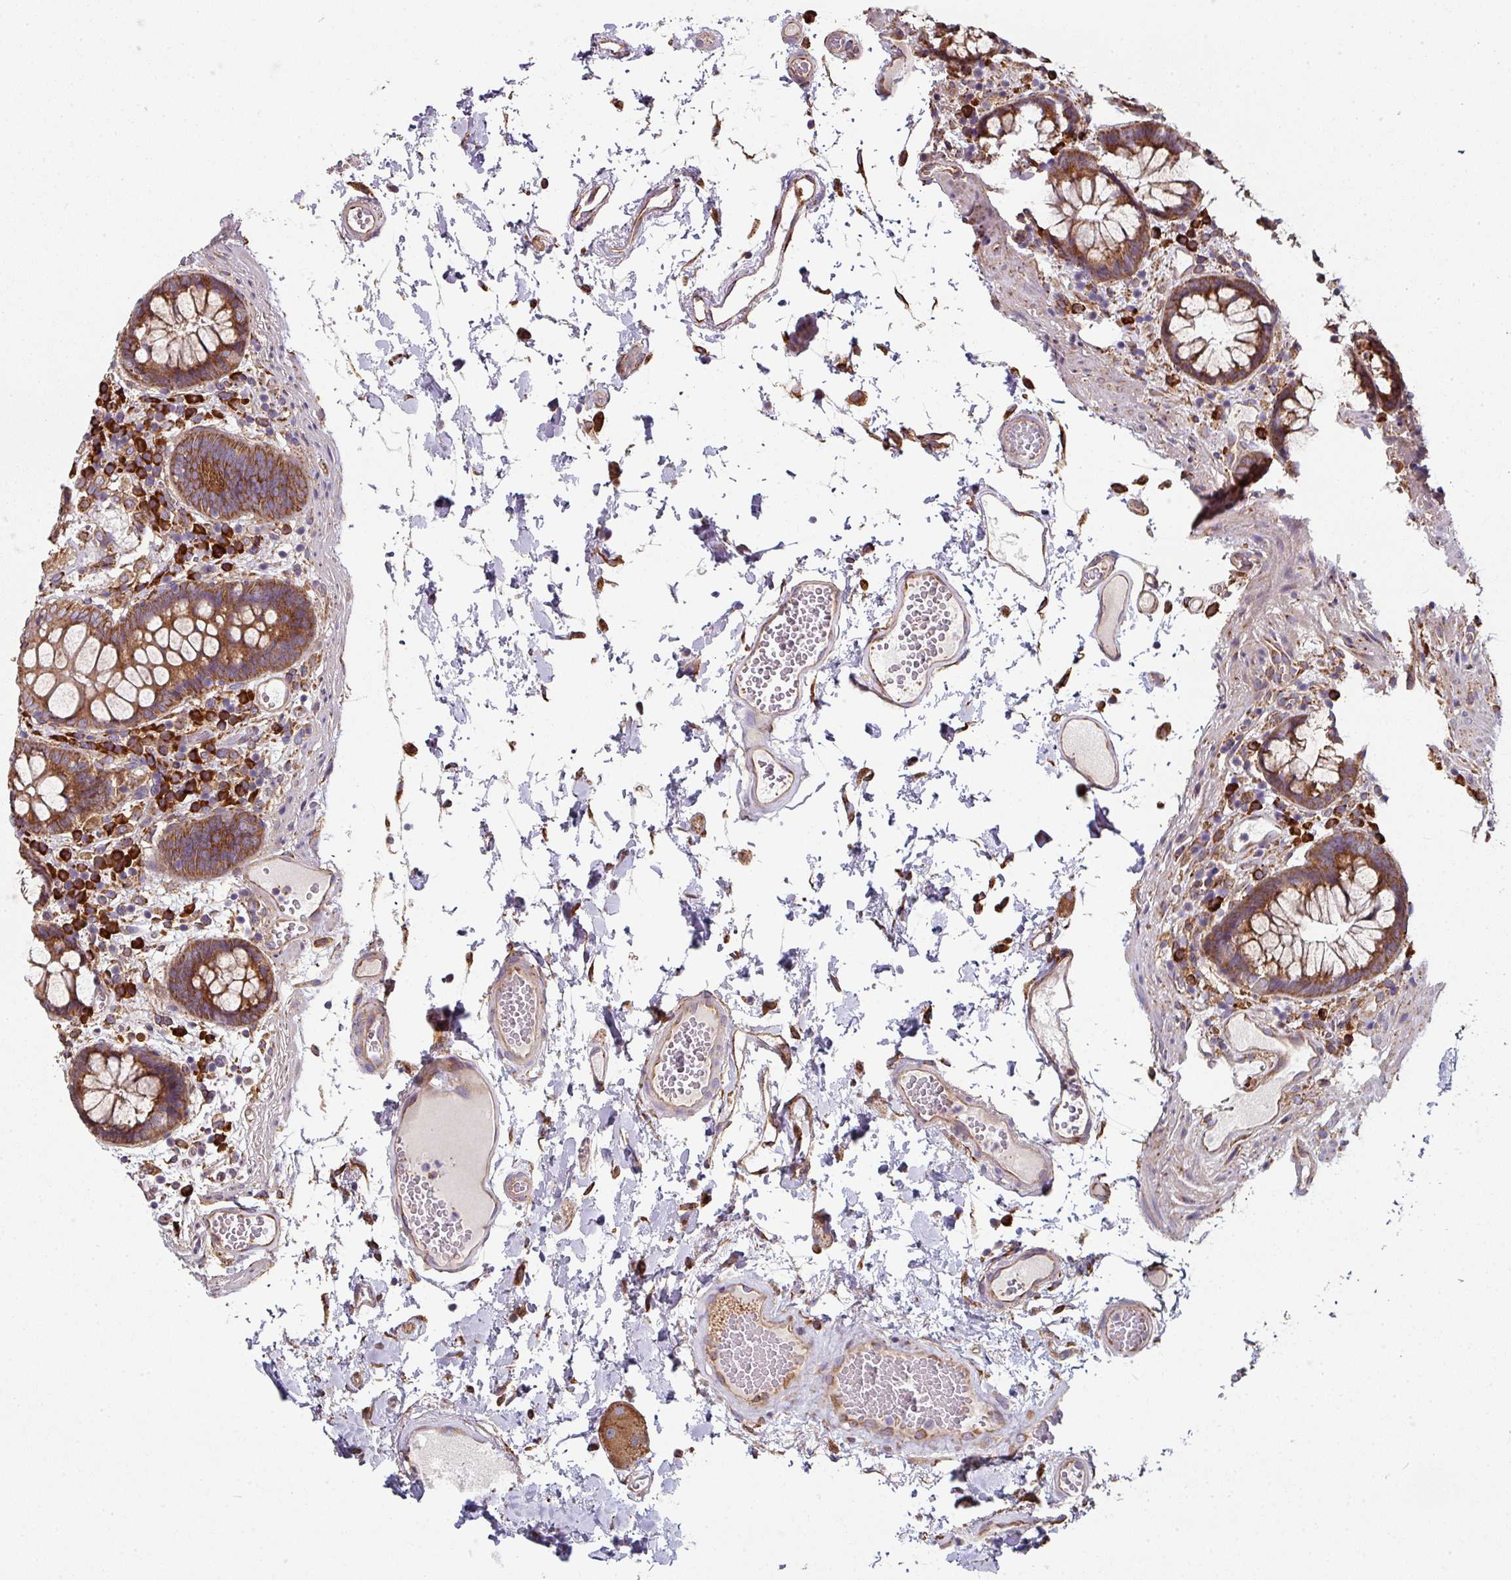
{"staining": {"intensity": "moderate", "quantity": ">75%", "location": "cytoplasmic/membranous"}, "tissue": "colon", "cell_type": "Endothelial cells", "image_type": "normal", "snomed": [{"axis": "morphology", "description": "Normal tissue, NOS"}, {"axis": "topography", "description": "Colon"}], "caption": "Immunohistochemical staining of benign human colon demonstrates moderate cytoplasmic/membranous protein positivity in about >75% of endothelial cells.", "gene": "FAT4", "patient": {"sex": "male", "age": 84}}